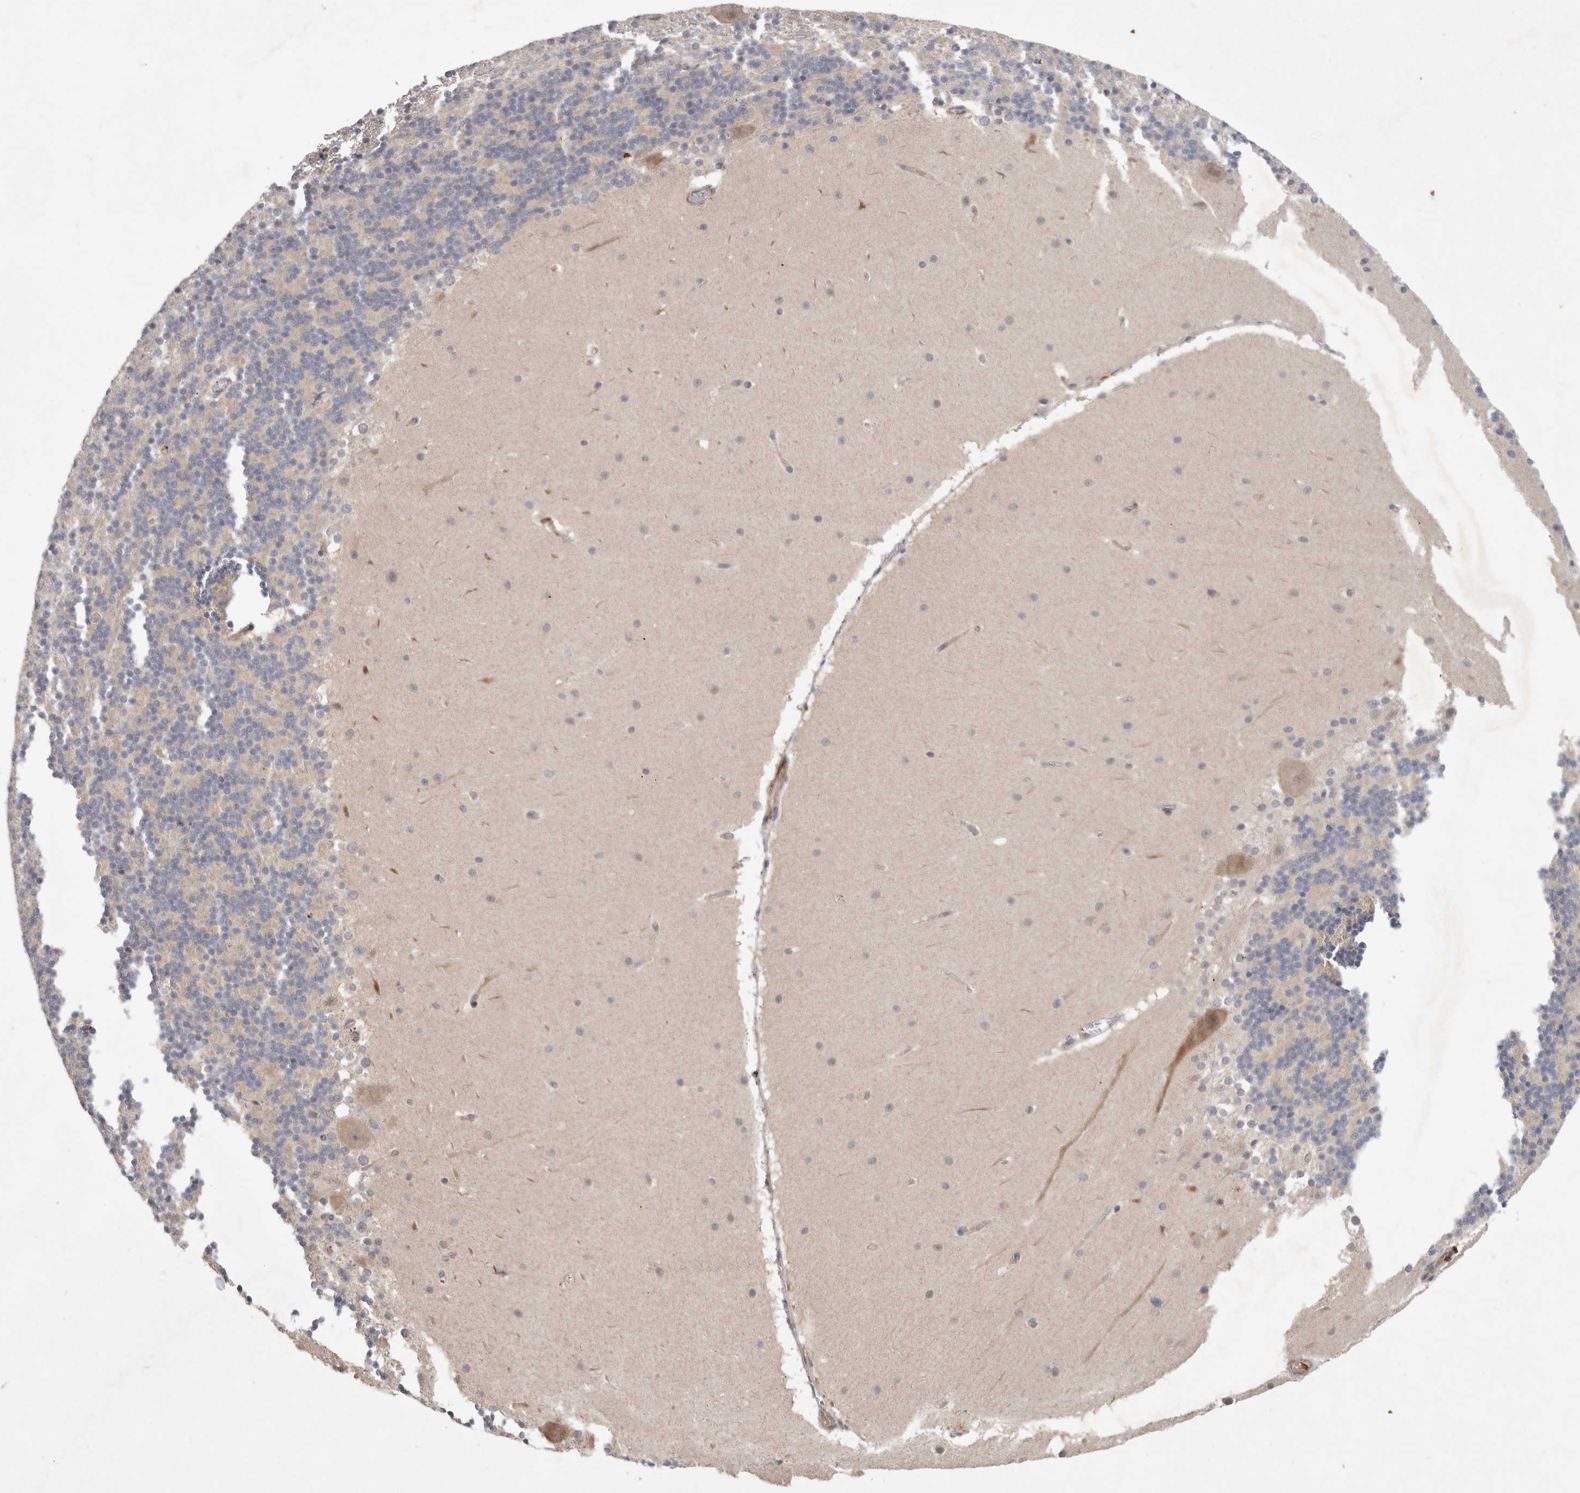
{"staining": {"intensity": "negative", "quantity": "none", "location": "none"}, "tissue": "cerebellum", "cell_type": "Cells in granular layer", "image_type": "normal", "snomed": [{"axis": "morphology", "description": "Normal tissue, NOS"}, {"axis": "topography", "description": "Cerebellum"}], "caption": "Cells in granular layer show no significant expression in benign cerebellum. (DAB immunohistochemistry (IHC) visualized using brightfield microscopy, high magnification).", "gene": "CRISPLD1", "patient": {"sex": "female", "age": 19}}